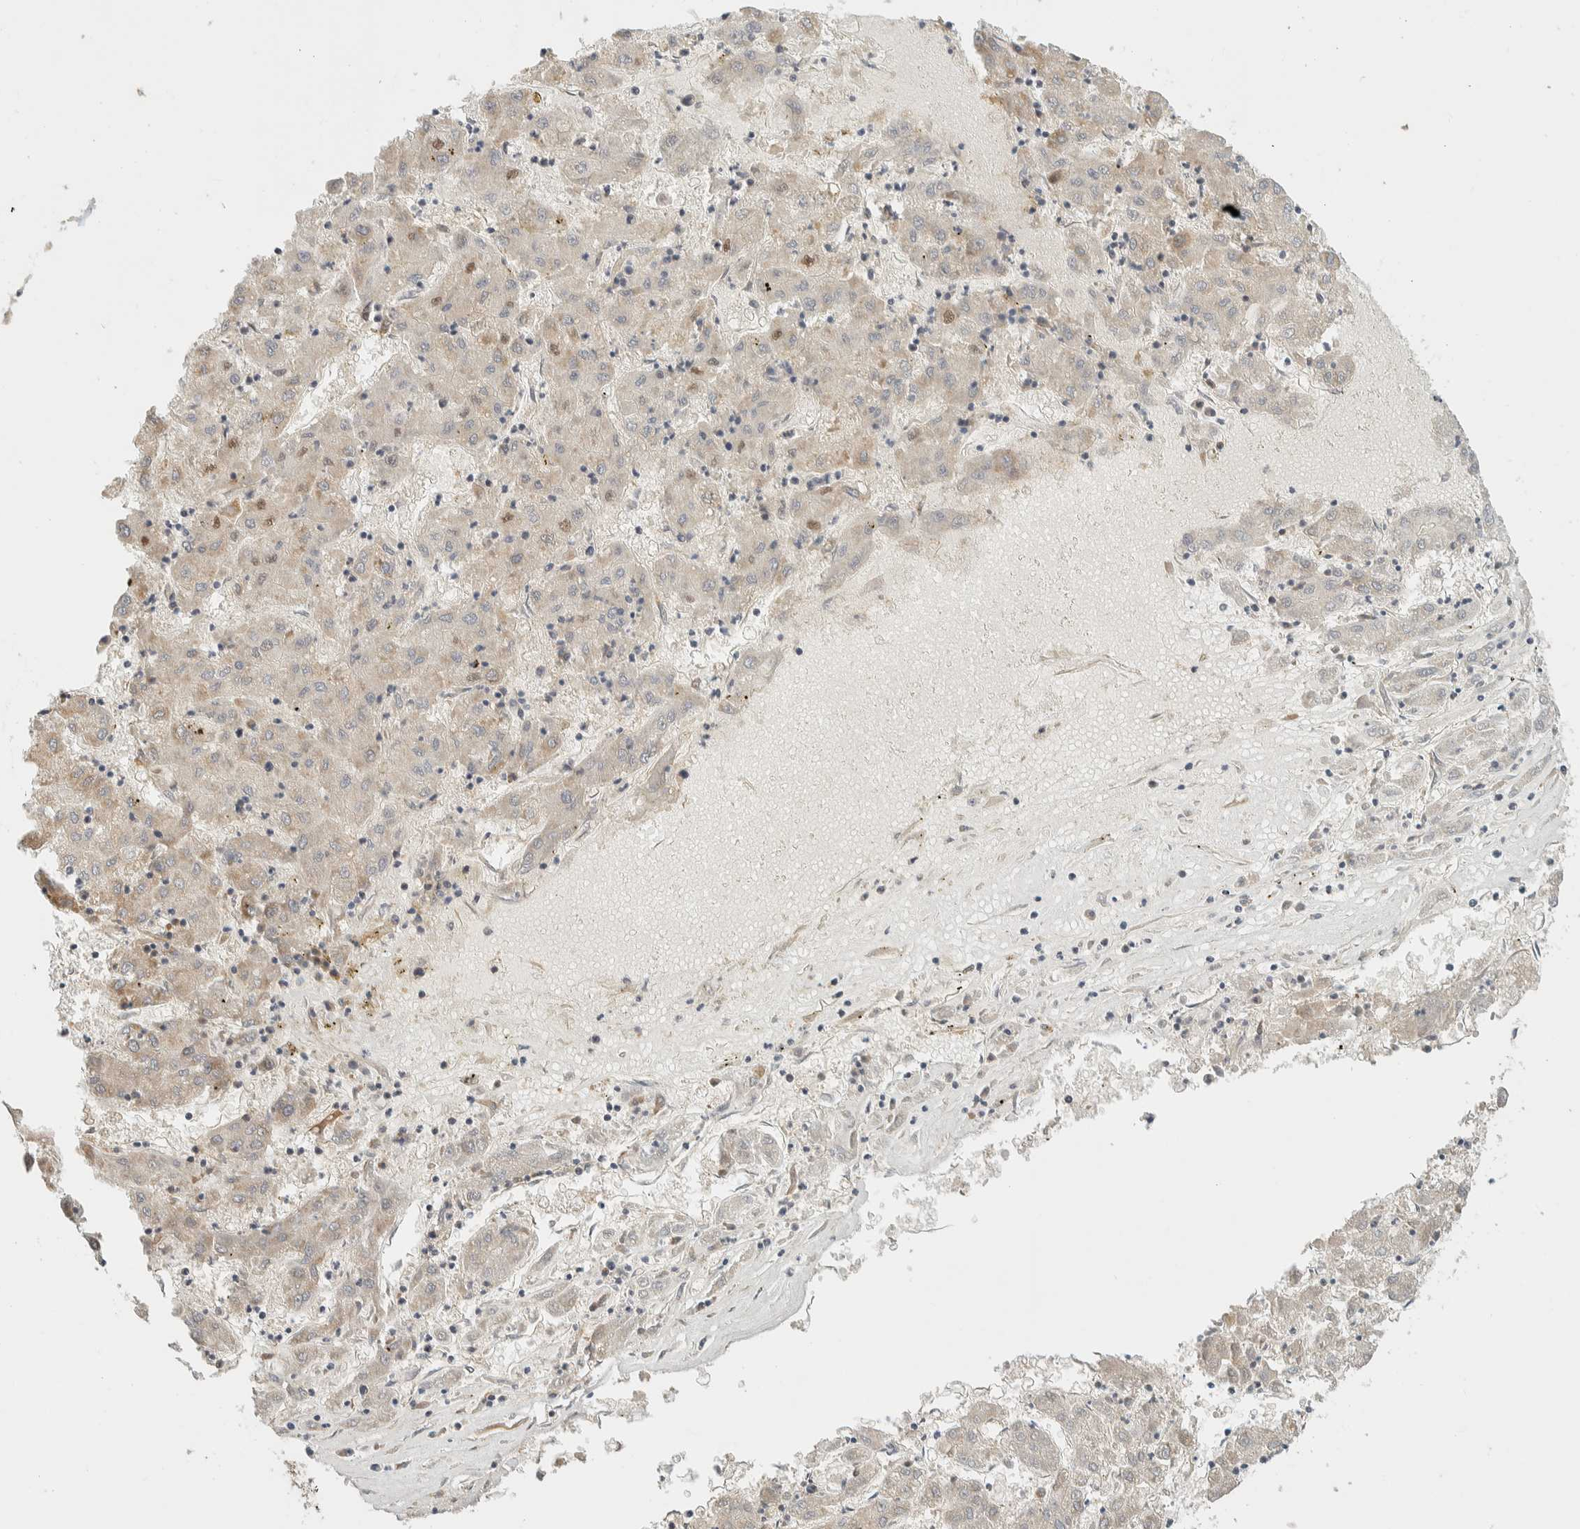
{"staining": {"intensity": "negative", "quantity": "none", "location": "none"}, "tissue": "liver cancer", "cell_type": "Tumor cells", "image_type": "cancer", "snomed": [{"axis": "morphology", "description": "Carcinoma, Hepatocellular, NOS"}, {"axis": "topography", "description": "Liver"}], "caption": "This histopathology image is of liver cancer stained with immunohistochemistry to label a protein in brown with the nuclei are counter-stained blue. There is no staining in tumor cells.", "gene": "ADSS2", "patient": {"sex": "male", "age": 72}}